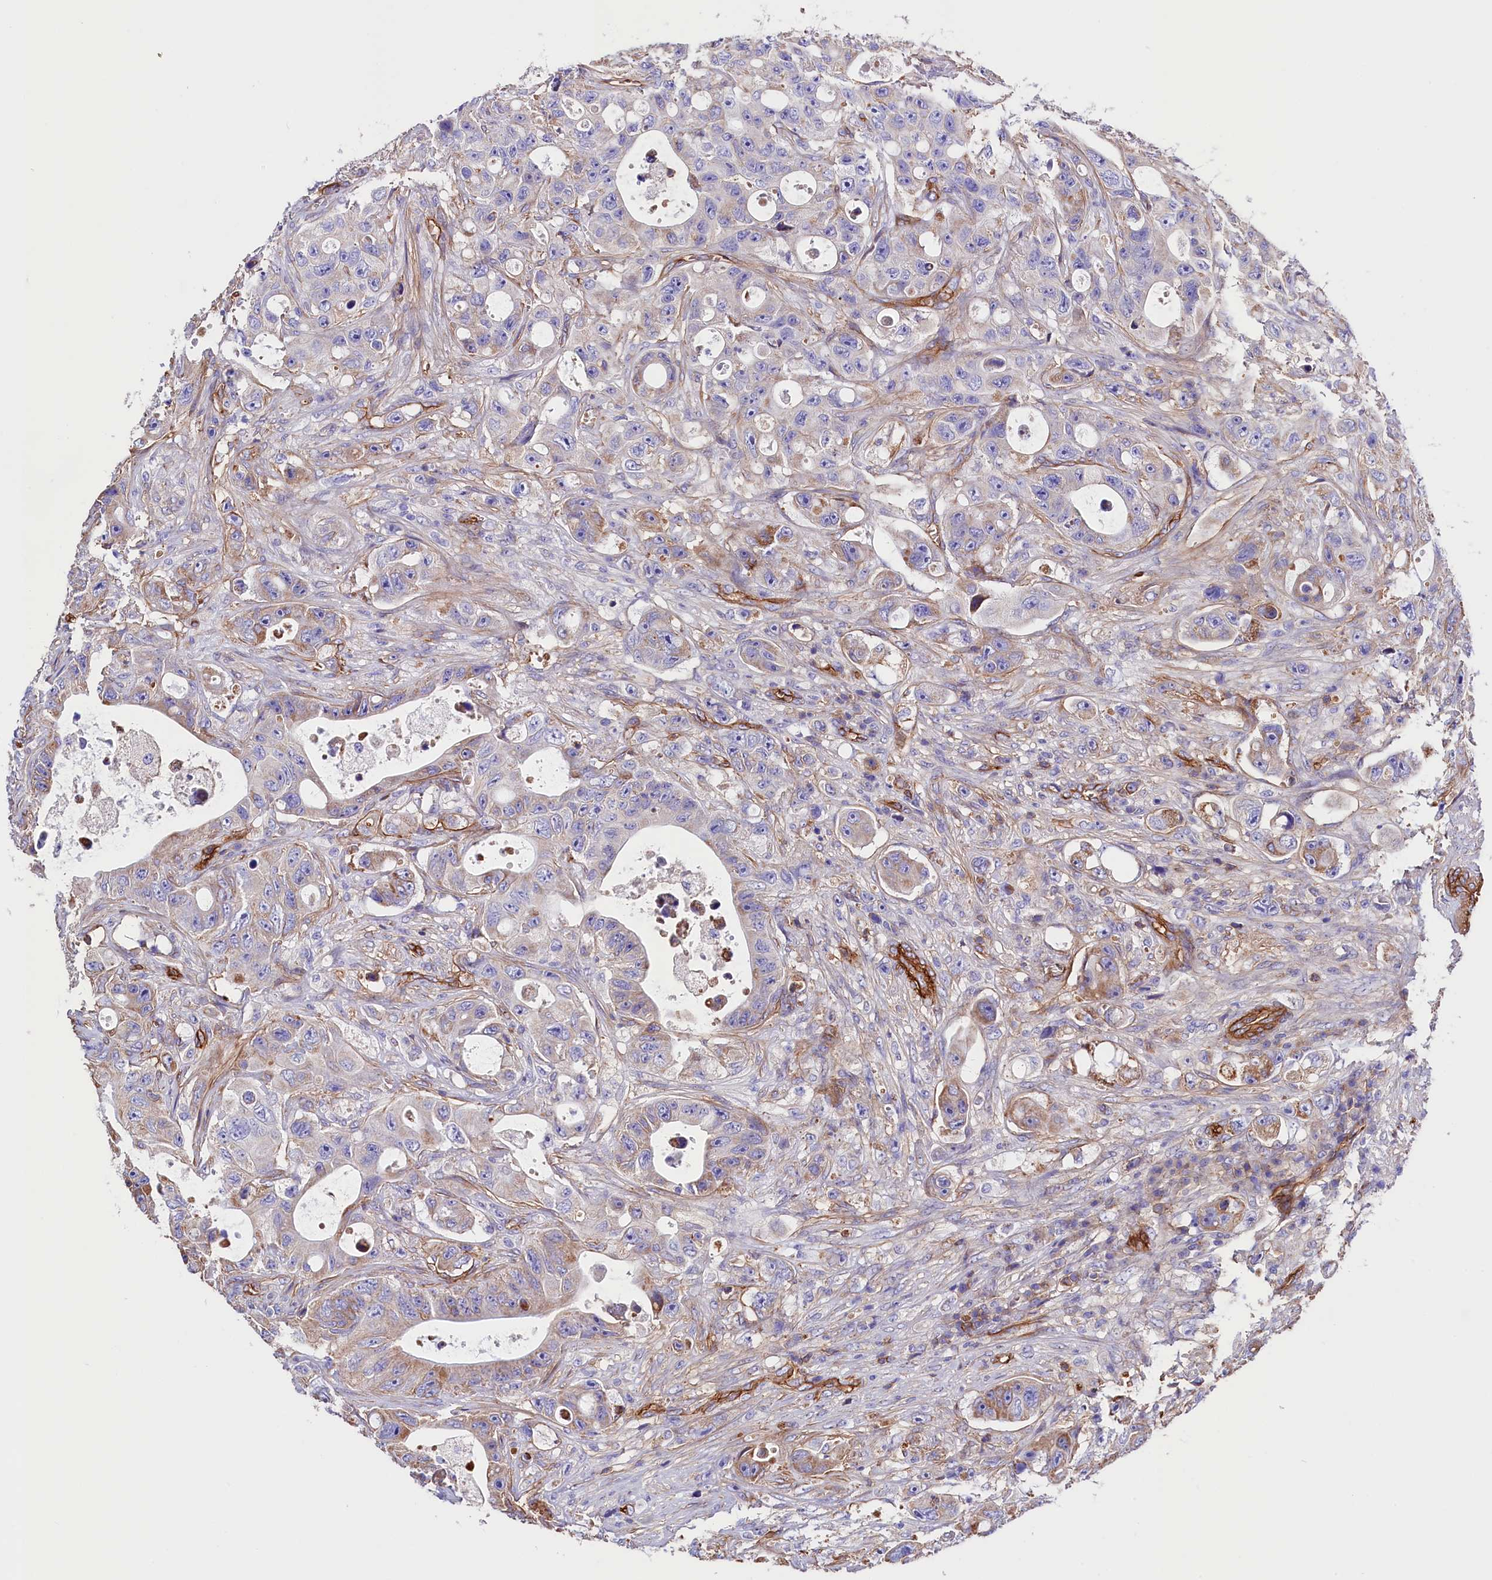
{"staining": {"intensity": "moderate", "quantity": "25%-75%", "location": "cytoplasmic/membranous"}, "tissue": "colorectal cancer", "cell_type": "Tumor cells", "image_type": "cancer", "snomed": [{"axis": "morphology", "description": "Adenocarcinoma, NOS"}, {"axis": "topography", "description": "Colon"}], "caption": "Immunohistochemistry micrograph of colorectal cancer (adenocarcinoma) stained for a protein (brown), which exhibits medium levels of moderate cytoplasmic/membranous expression in about 25%-75% of tumor cells.", "gene": "ATP2B4", "patient": {"sex": "female", "age": 46}}